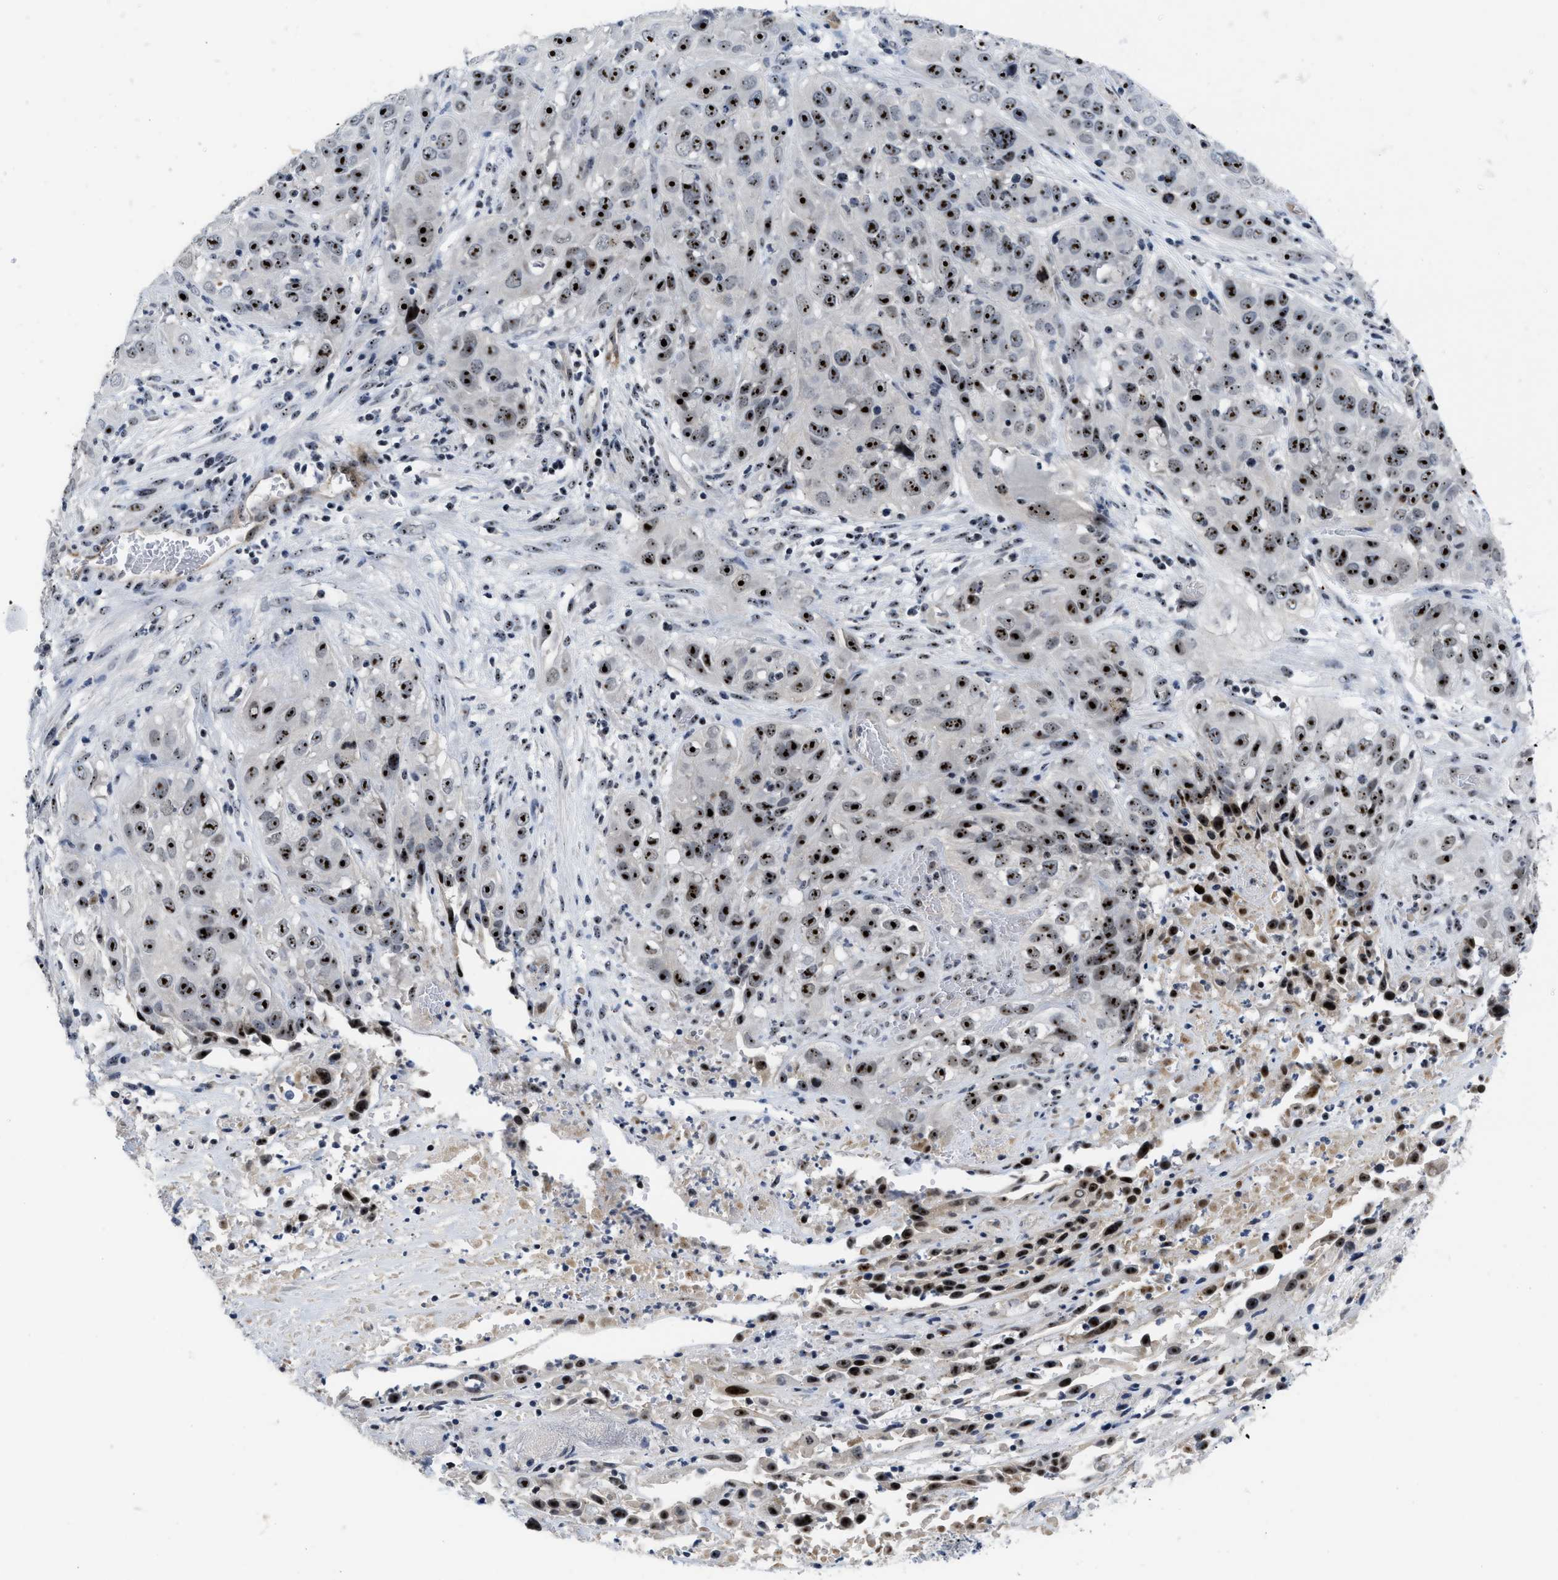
{"staining": {"intensity": "strong", "quantity": ">75%", "location": "nuclear"}, "tissue": "cervical cancer", "cell_type": "Tumor cells", "image_type": "cancer", "snomed": [{"axis": "morphology", "description": "Squamous cell carcinoma, NOS"}, {"axis": "topography", "description": "Cervix"}], "caption": "High-power microscopy captured an IHC histopathology image of cervical cancer, revealing strong nuclear expression in approximately >75% of tumor cells. The staining was performed using DAB to visualize the protein expression in brown, while the nuclei were stained in blue with hematoxylin (Magnification: 20x).", "gene": "NOP58", "patient": {"sex": "female", "age": 32}}